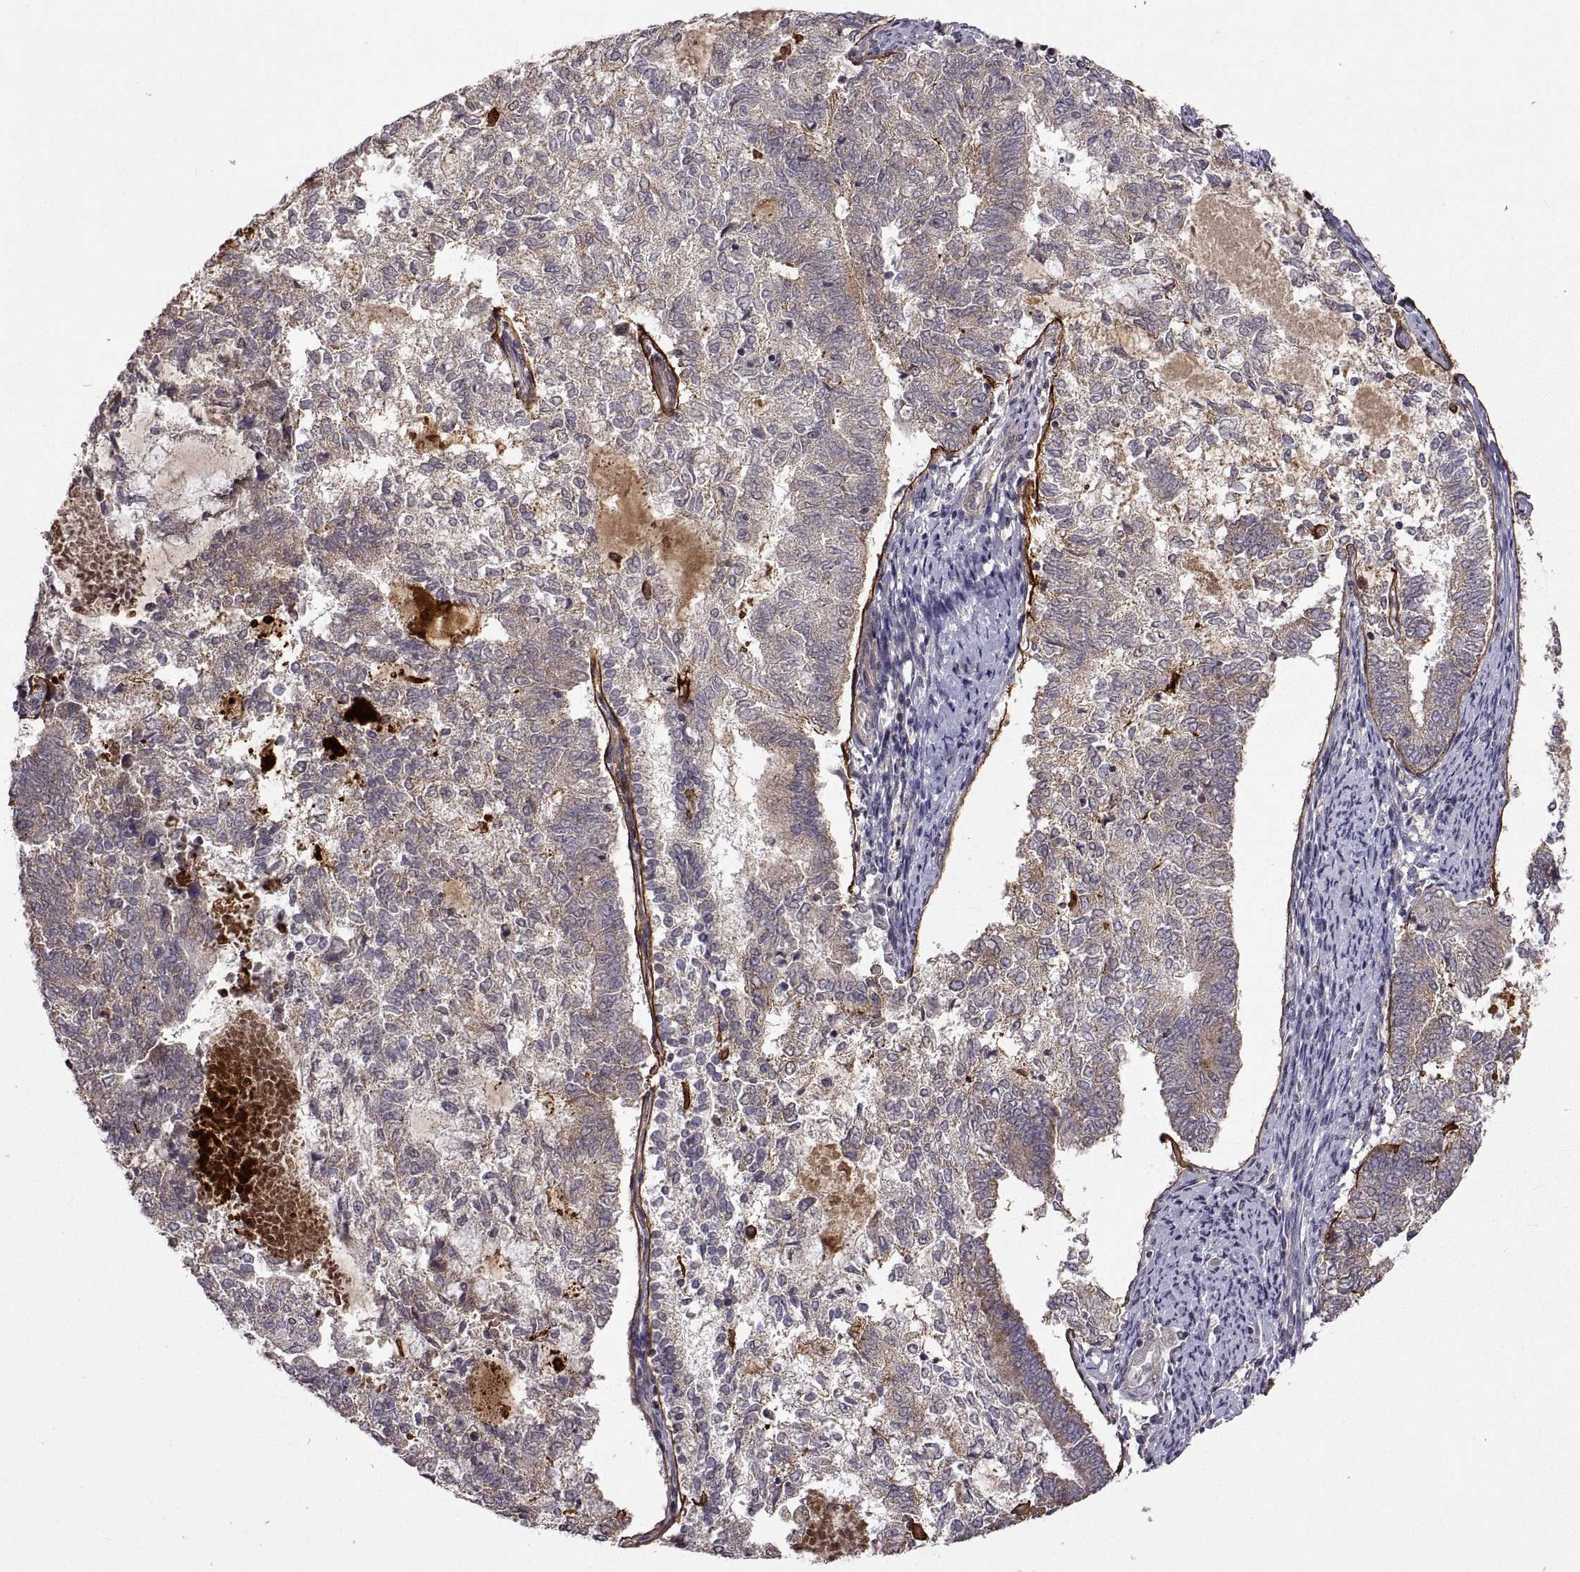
{"staining": {"intensity": "negative", "quantity": "none", "location": "none"}, "tissue": "endometrial cancer", "cell_type": "Tumor cells", "image_type": "cancer", "snomed": [{"axis": "morphology", "description": "Adenocarcinoma, NOS"}, {"axis": "topography", "description": "Endometrium"}], "caption": "Tumor cells are negative for protein expression in human adenocarcinoma (endometrial).", "gene": "LAMA1", "patient": {"sex": "female", "age": 65}}